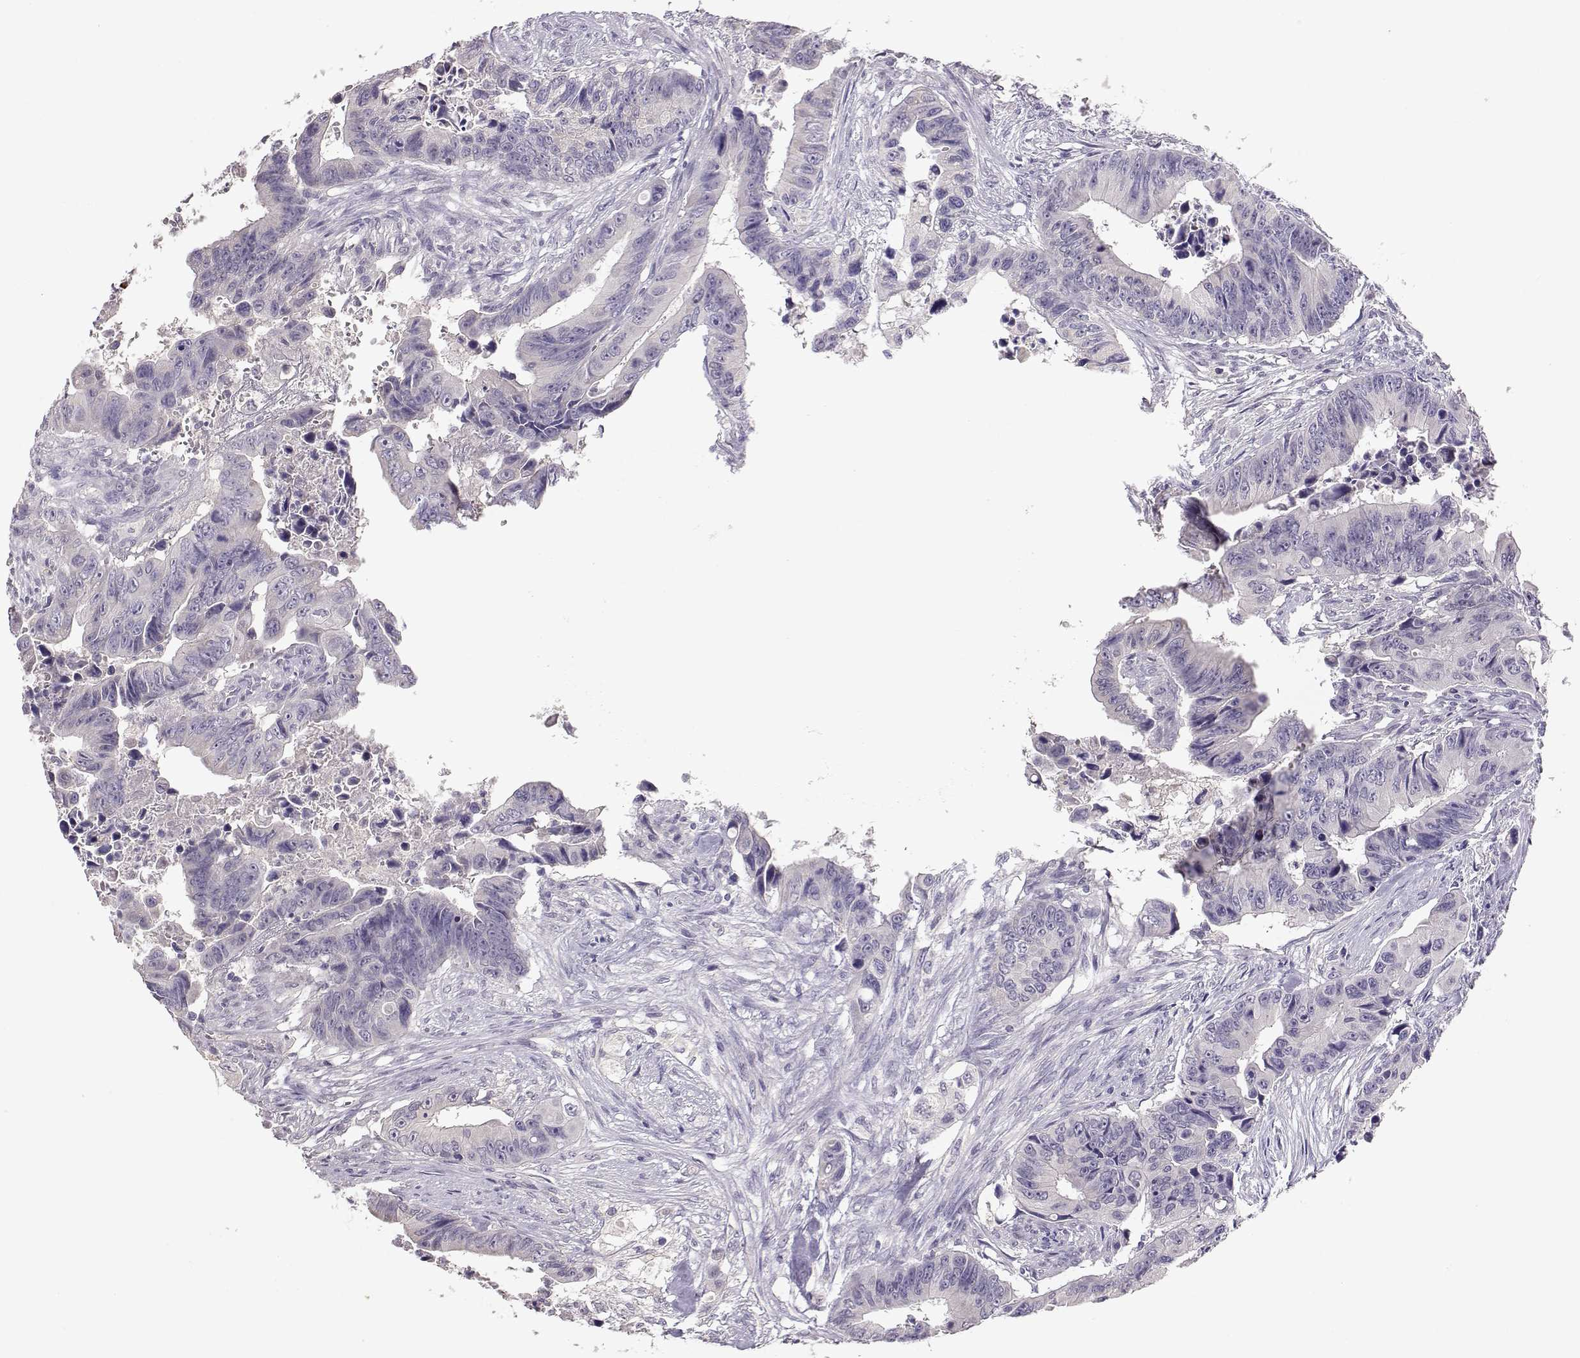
{"staining": {"intensity": "negative", "quantity": "none", "location": "none"}, "tissue": "colorectal cancer", "cell_type": "Tumor cells", "image_type": "cancer", "snomed": [{"axis": "morphology", "description": "Adenocarcinoma, NOS"}, {"axis": "topography", "description": "Colon"}], "caption": "Protein analysis of colorectal cancer shows no significant expression in tumor cells.", "gene": "TACR1", "patient": {"sex": "female", "age": 87}}